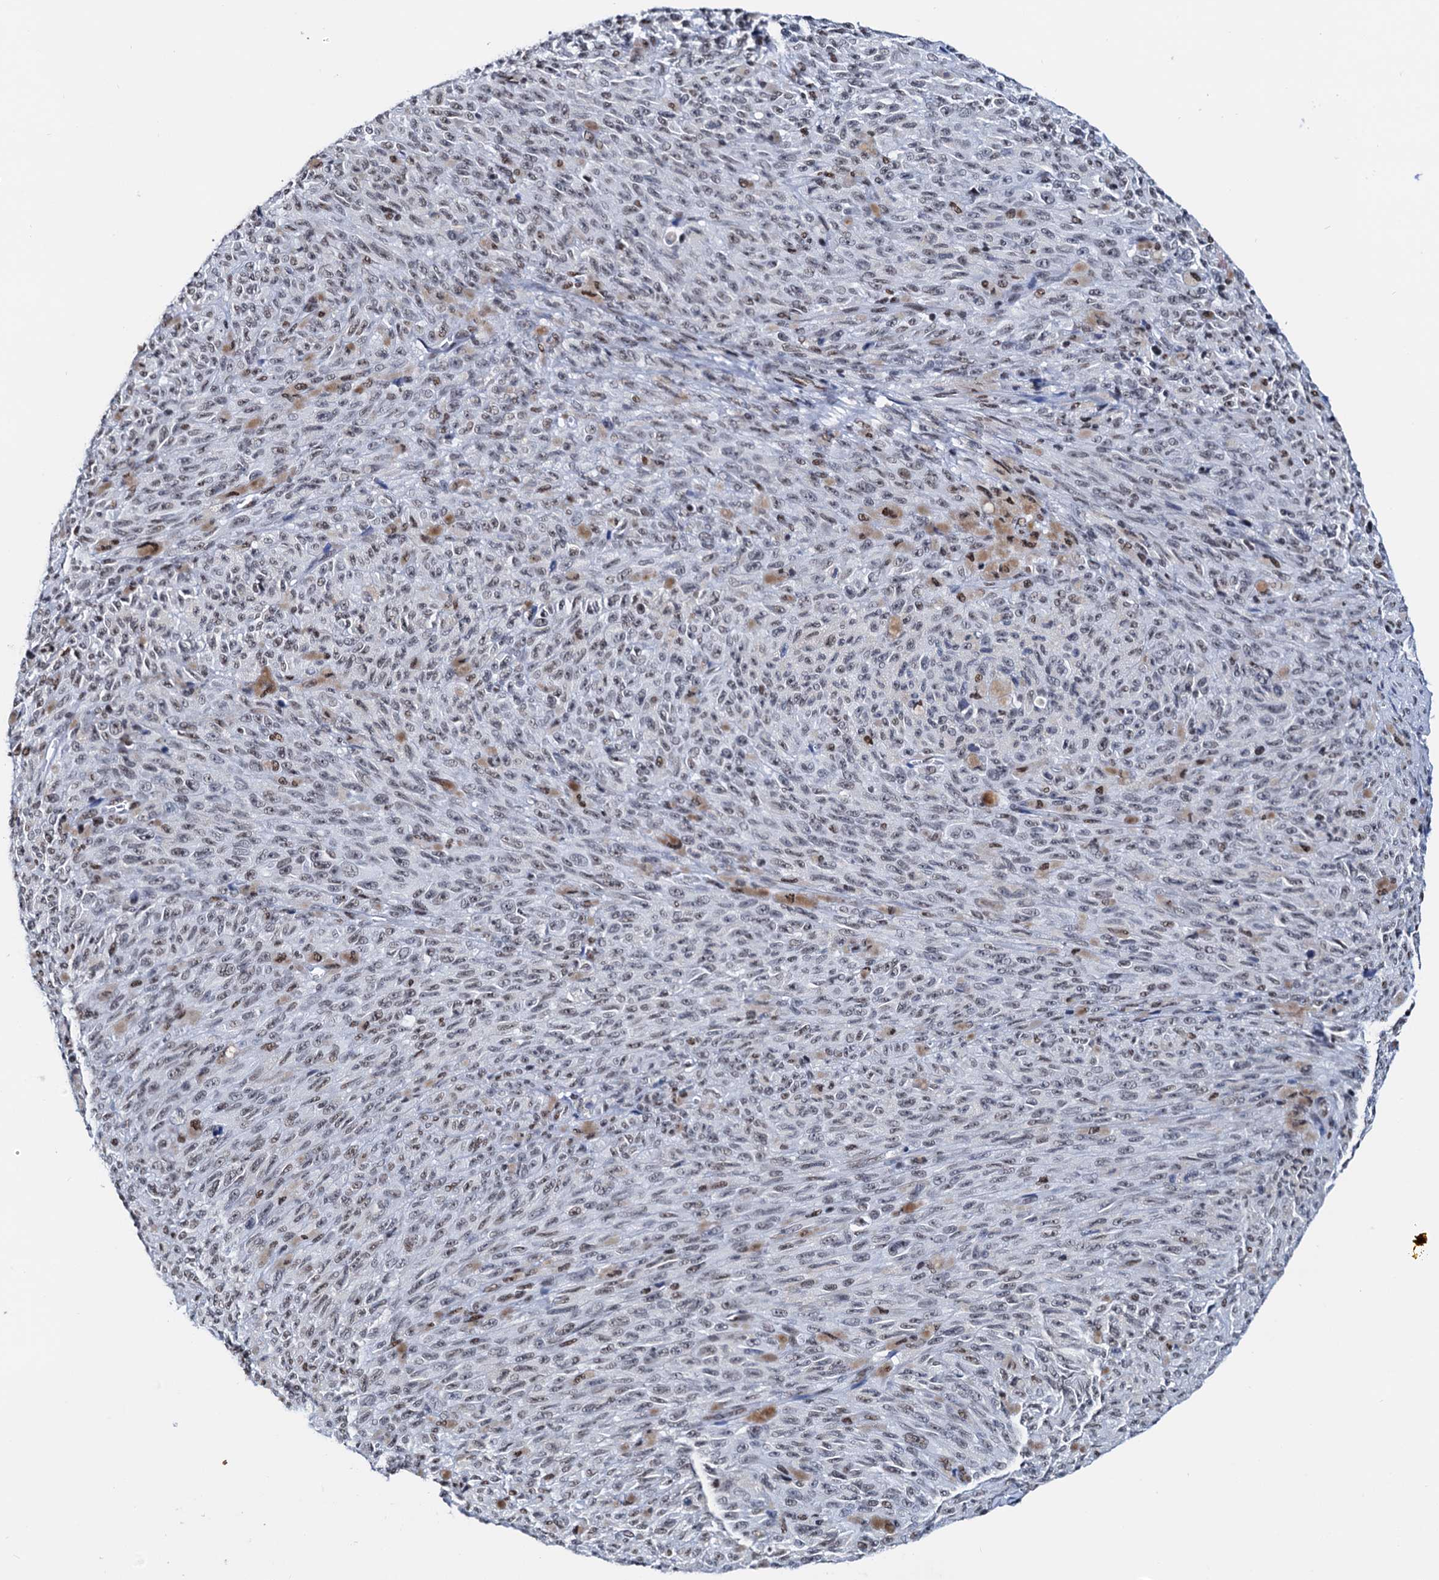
{"staining": {"intensity": "weak", "quantity": "<25%", "location": "nuclear"}, "tissue": "melanoma", "cell_type": "Tumor cells", "image_type": "cancer", "snomed": [{"axis": "morphology", "description": "Malignant melanoma, NOS"}, {"axis": "topography", "description": "Skin"}], "caption": "IHC photomicrograph of human melanoma stained for a protein (brown), which shows no positivity in tumor cells. (Immunohistochemistry, brightfield microscopy, high magnification).", "gene": "SLTM", "patient": {"sex": "female", "age": 82}}